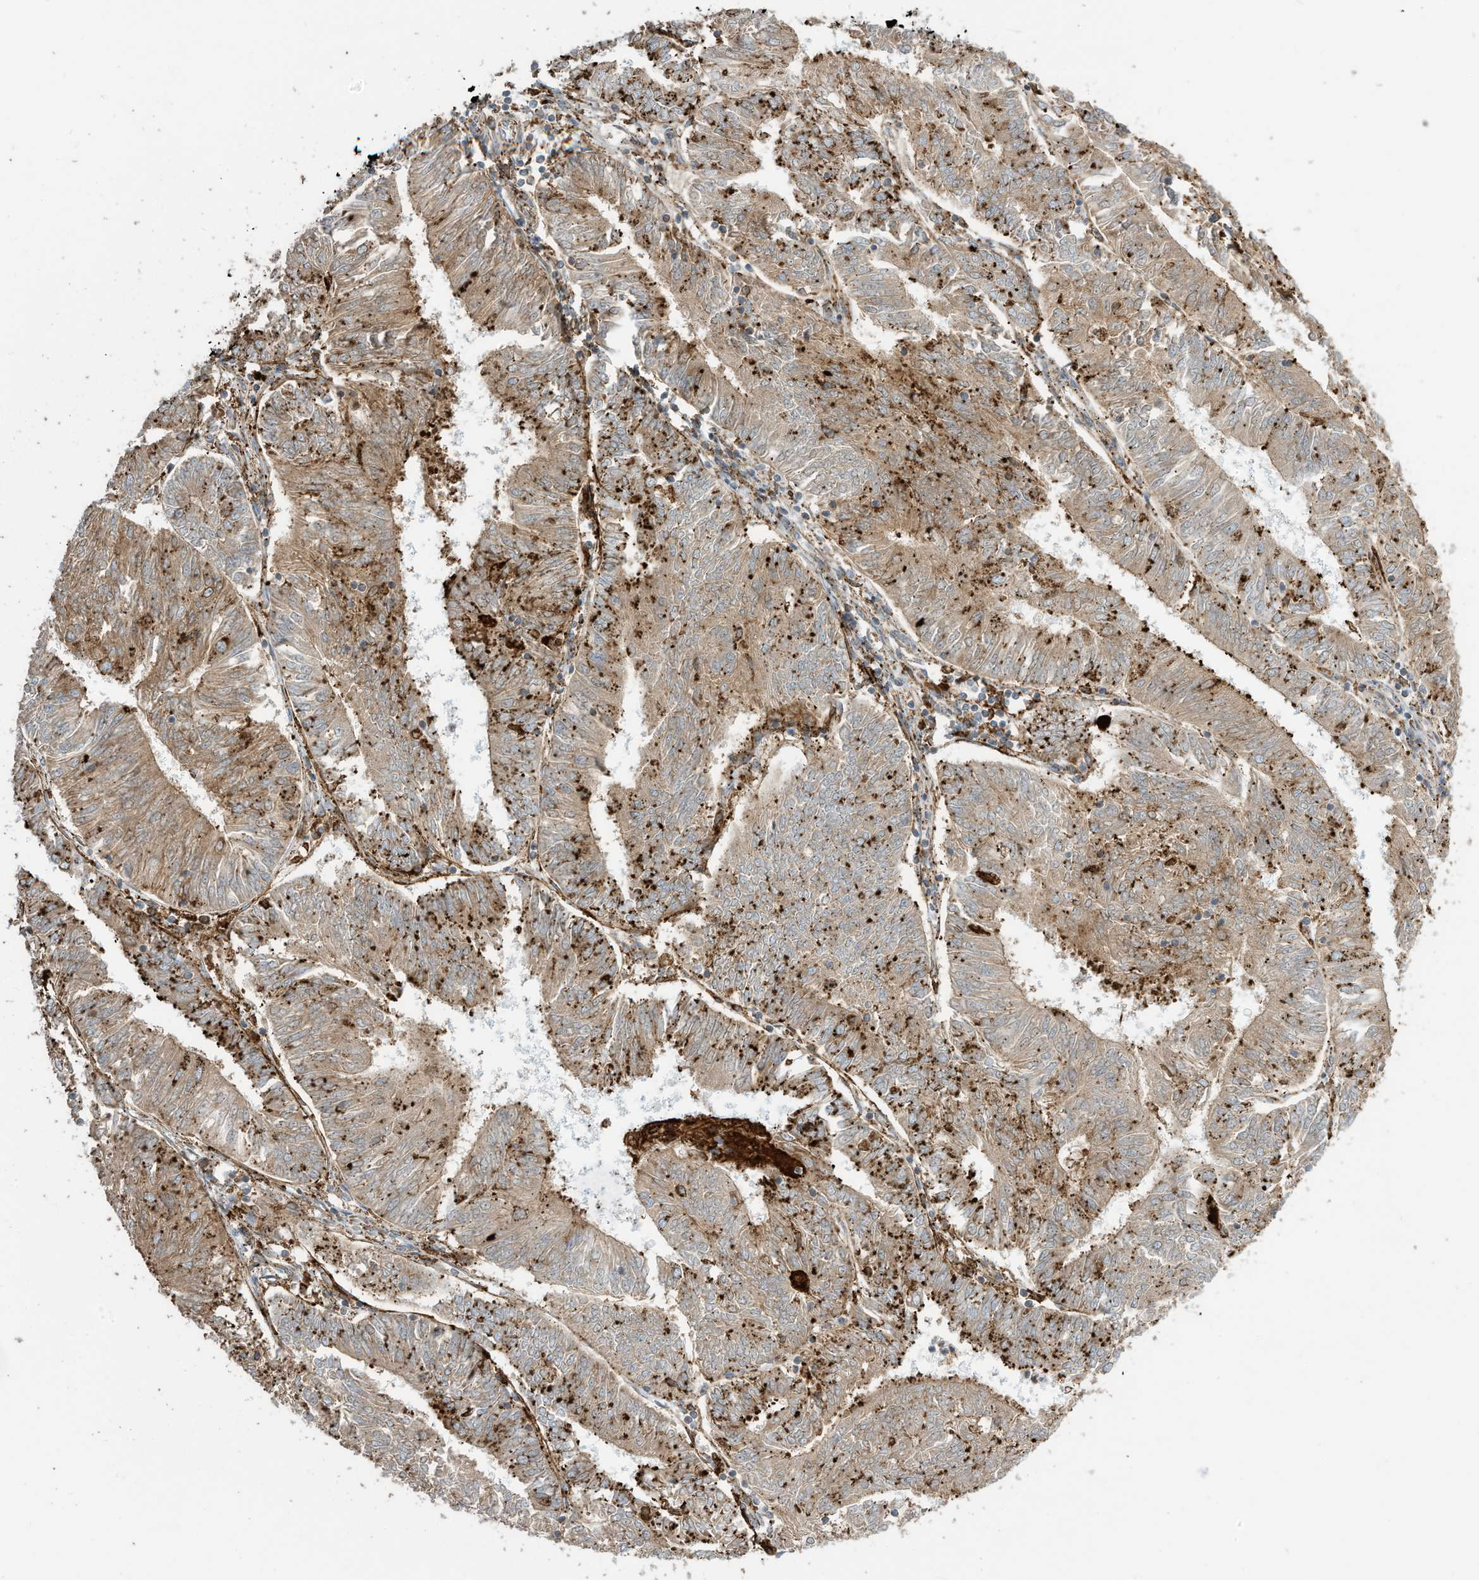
{"staining": {"intensity": "moderate", "quantity": ">75%", "location": "cytoplasmic/membranous"}, "tissue": "endometrial cancer", "cell_type": "Tumor cells", "image_type": "cancer", "snomed": [{"axis": "morphology", "description": "Adenocarcinoma, NOS"}, {"axis": "topography", "description": "Endometrium"}], "caption": "Human endometrial adenocarcinoma stained with a brown dye reveals moderate cytoplasmic/membranous positive expression in about >75% of tumor cells.", "gene": "TRNAU1AP", "patient": {"sex": "female", "age": 58}}